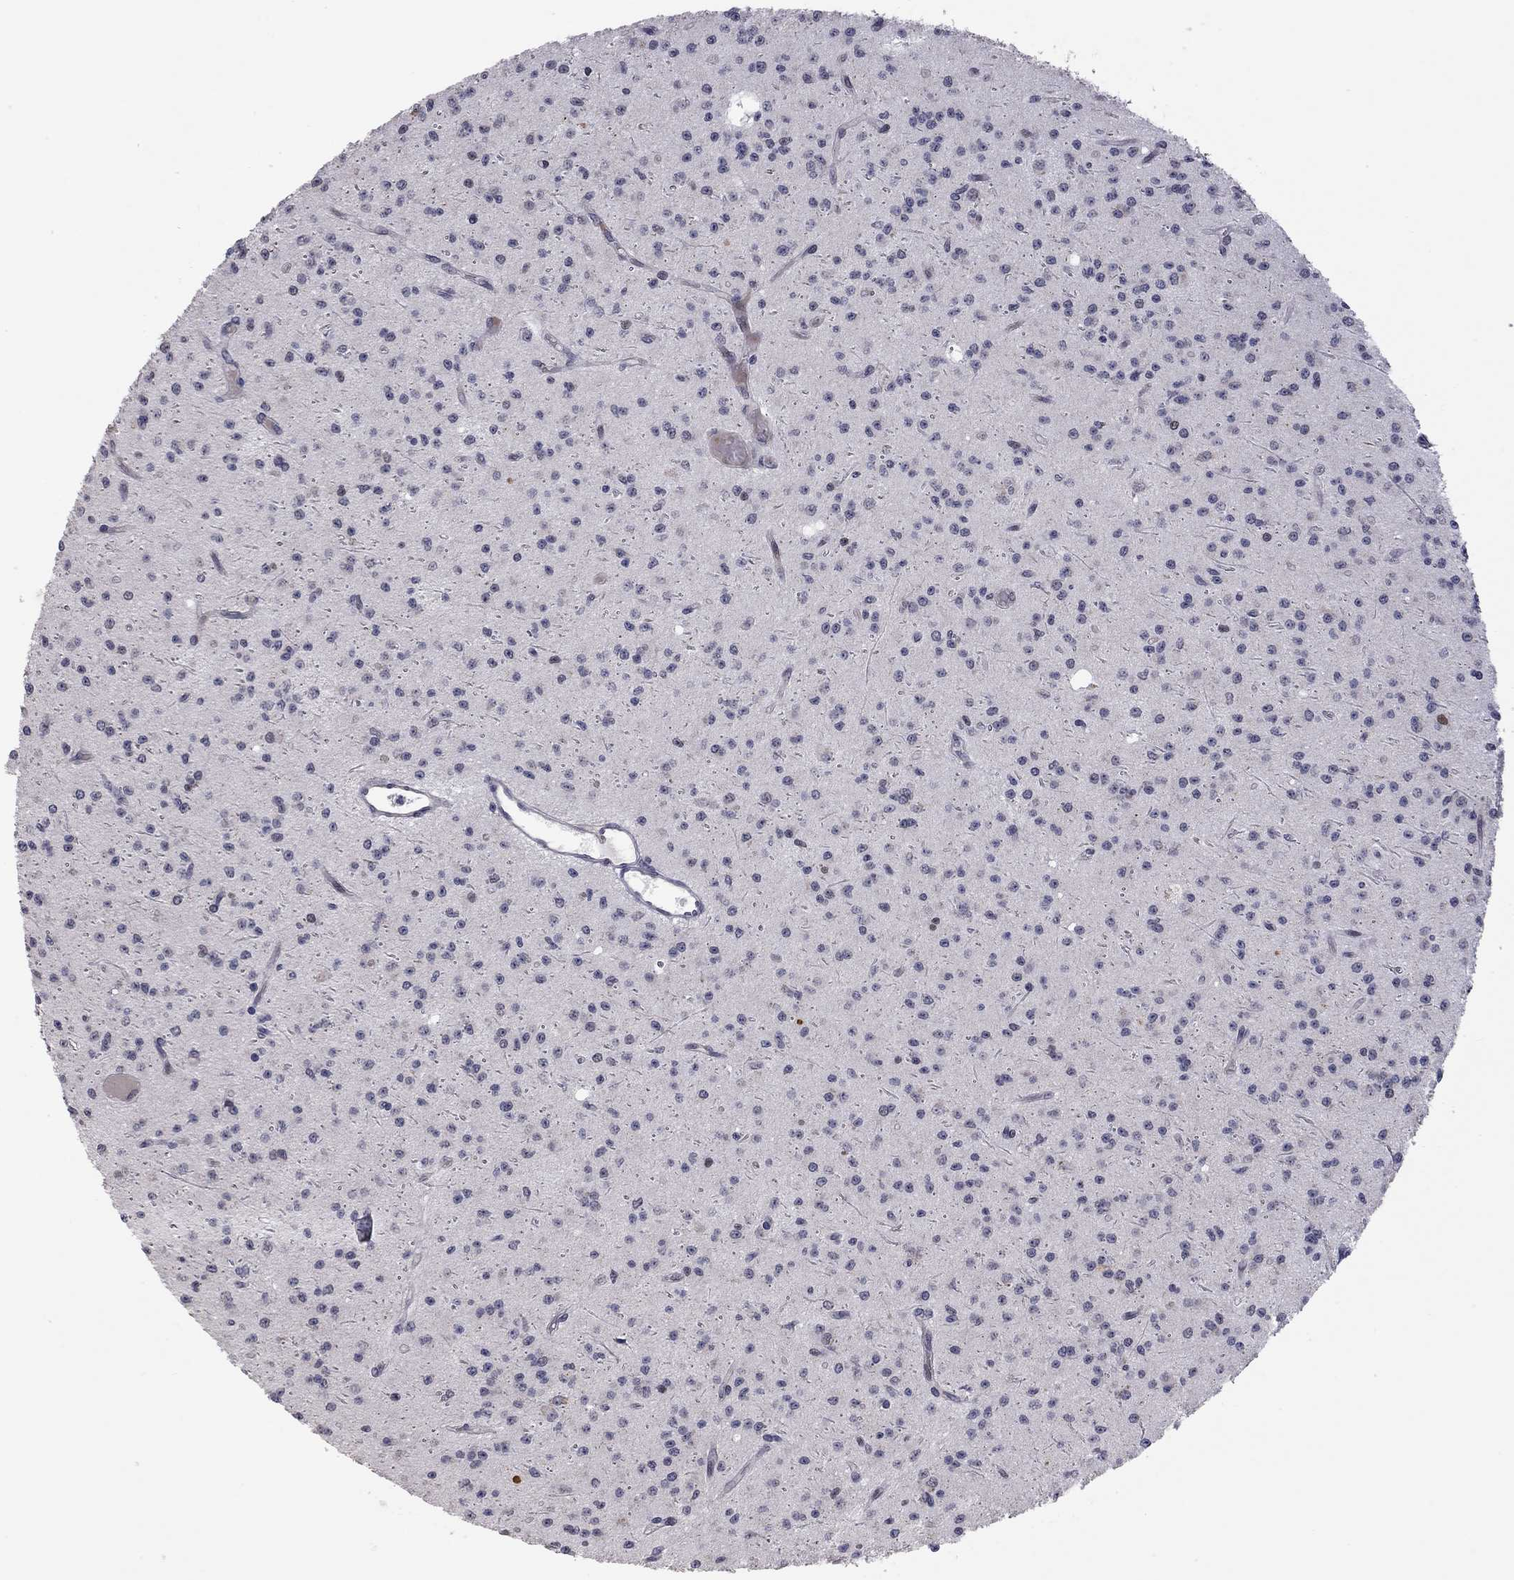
{"staining": {"intensity": "negative", "quantity": "none", "location": "none"}, "tissue": "glioma", "cell_type": "Tumor cells", "image_type": "cancer", "snomed": [{"axis": "morphology", "description": "Glioma, malignant, Low grade"}, {"axis": "topography", "description": "Brain"}], "caption": "Malignant glioma (low-grade) stained for a protein using IHC reveals no staining tumor cells.", "gene": "MC3R", "patient": {"sex": "male", "age": 27}}